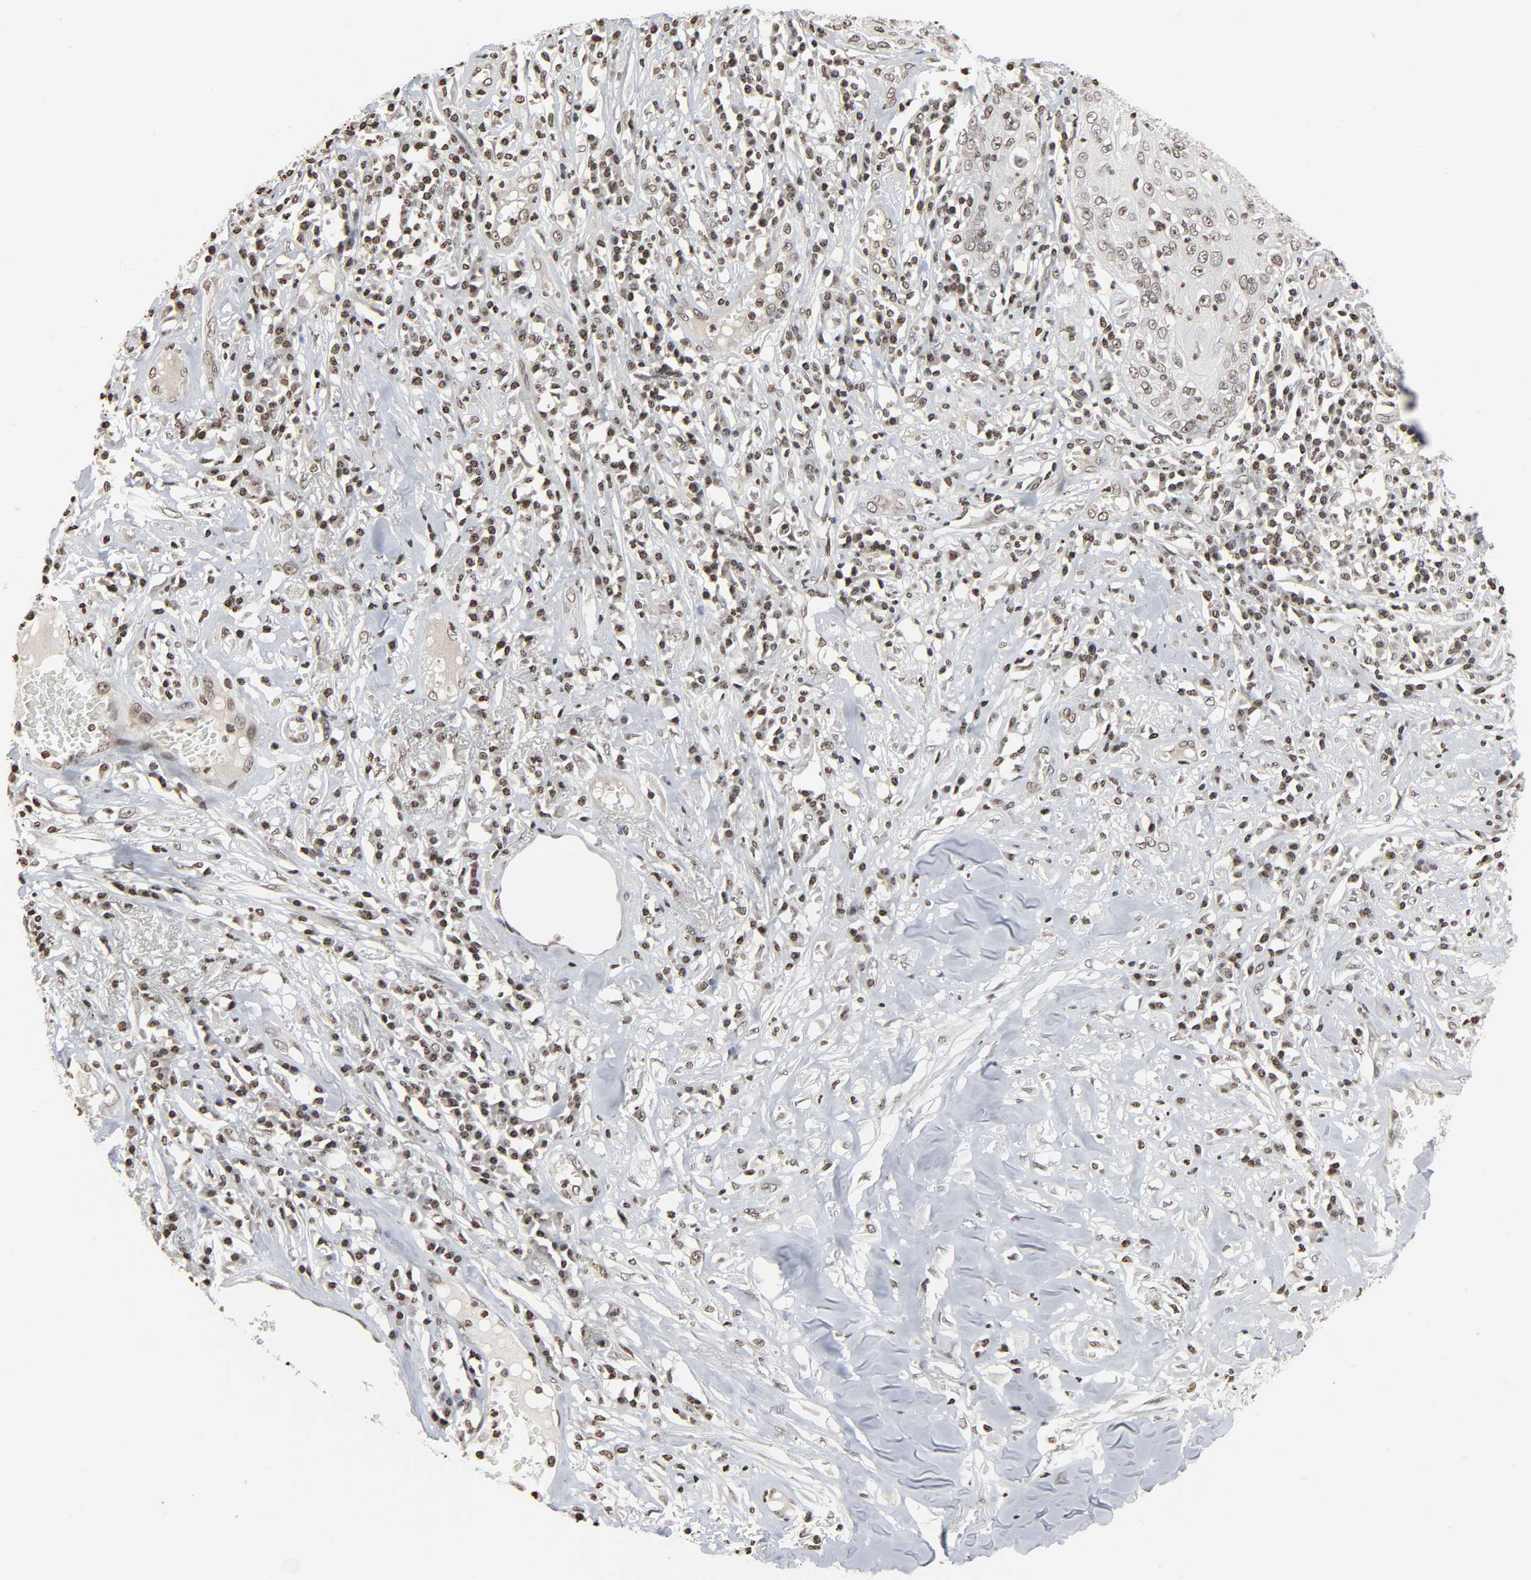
{"staining": {"intensity": "weak", "quantity": ">75%", "location": "nuclear"}, "tissue": "skin cancer", "cell_type": "Tumor cells", "image_type": "cancer", "snomed": [{"axis": "morphology", "description": "Squamous cell carcinoma, NOS"}, {"axis": "topography", "description": "Skin"}], "caption": "Protein analysis of skin cancer tissue demonstrates weak nuclear staining in about >75% of tumor cells.", "gene": "ELAVL1", "patient": {"sex": "male", "age": 65}}